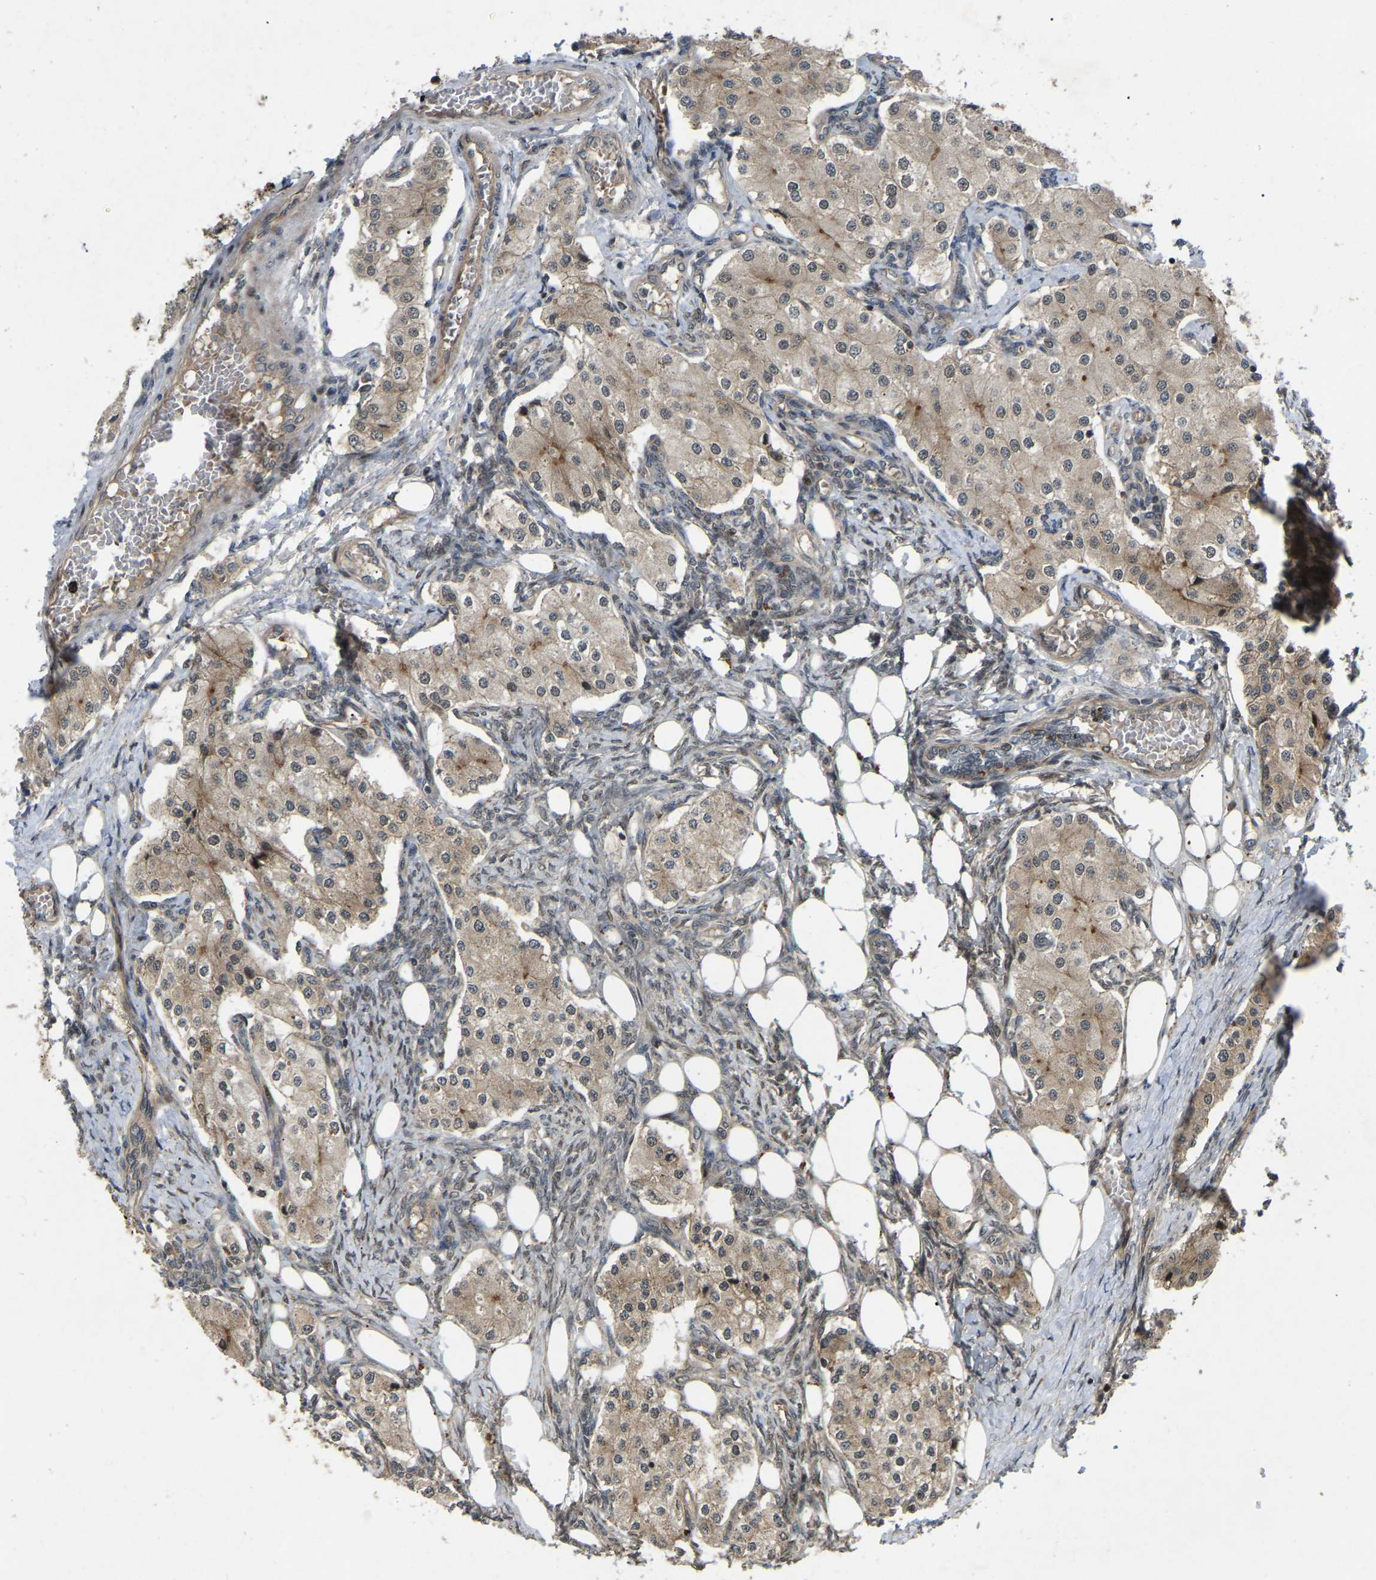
{"staining": {"intensity": "weak", "quantity": ">75%", "location": "cytoplasmic/membranous"}, "tissue": "carcinoid", "cell_type": "Tumor cells", "image_type": "cancer", "snomed": [{"axis": "morphology", "description": "Carcinoid, malignant, NOS"}, {"axis": "topography", "description": "Colon"}], "caption": "Immunohistochemical staining of human carcinoid shows low levels of weak cytoplasmic/membranous staining in about >75% of tumor cells. Nuclei are stained in blue.", "gene": "KIAA1549", "patient": {"sex": "female", "age": 52}}